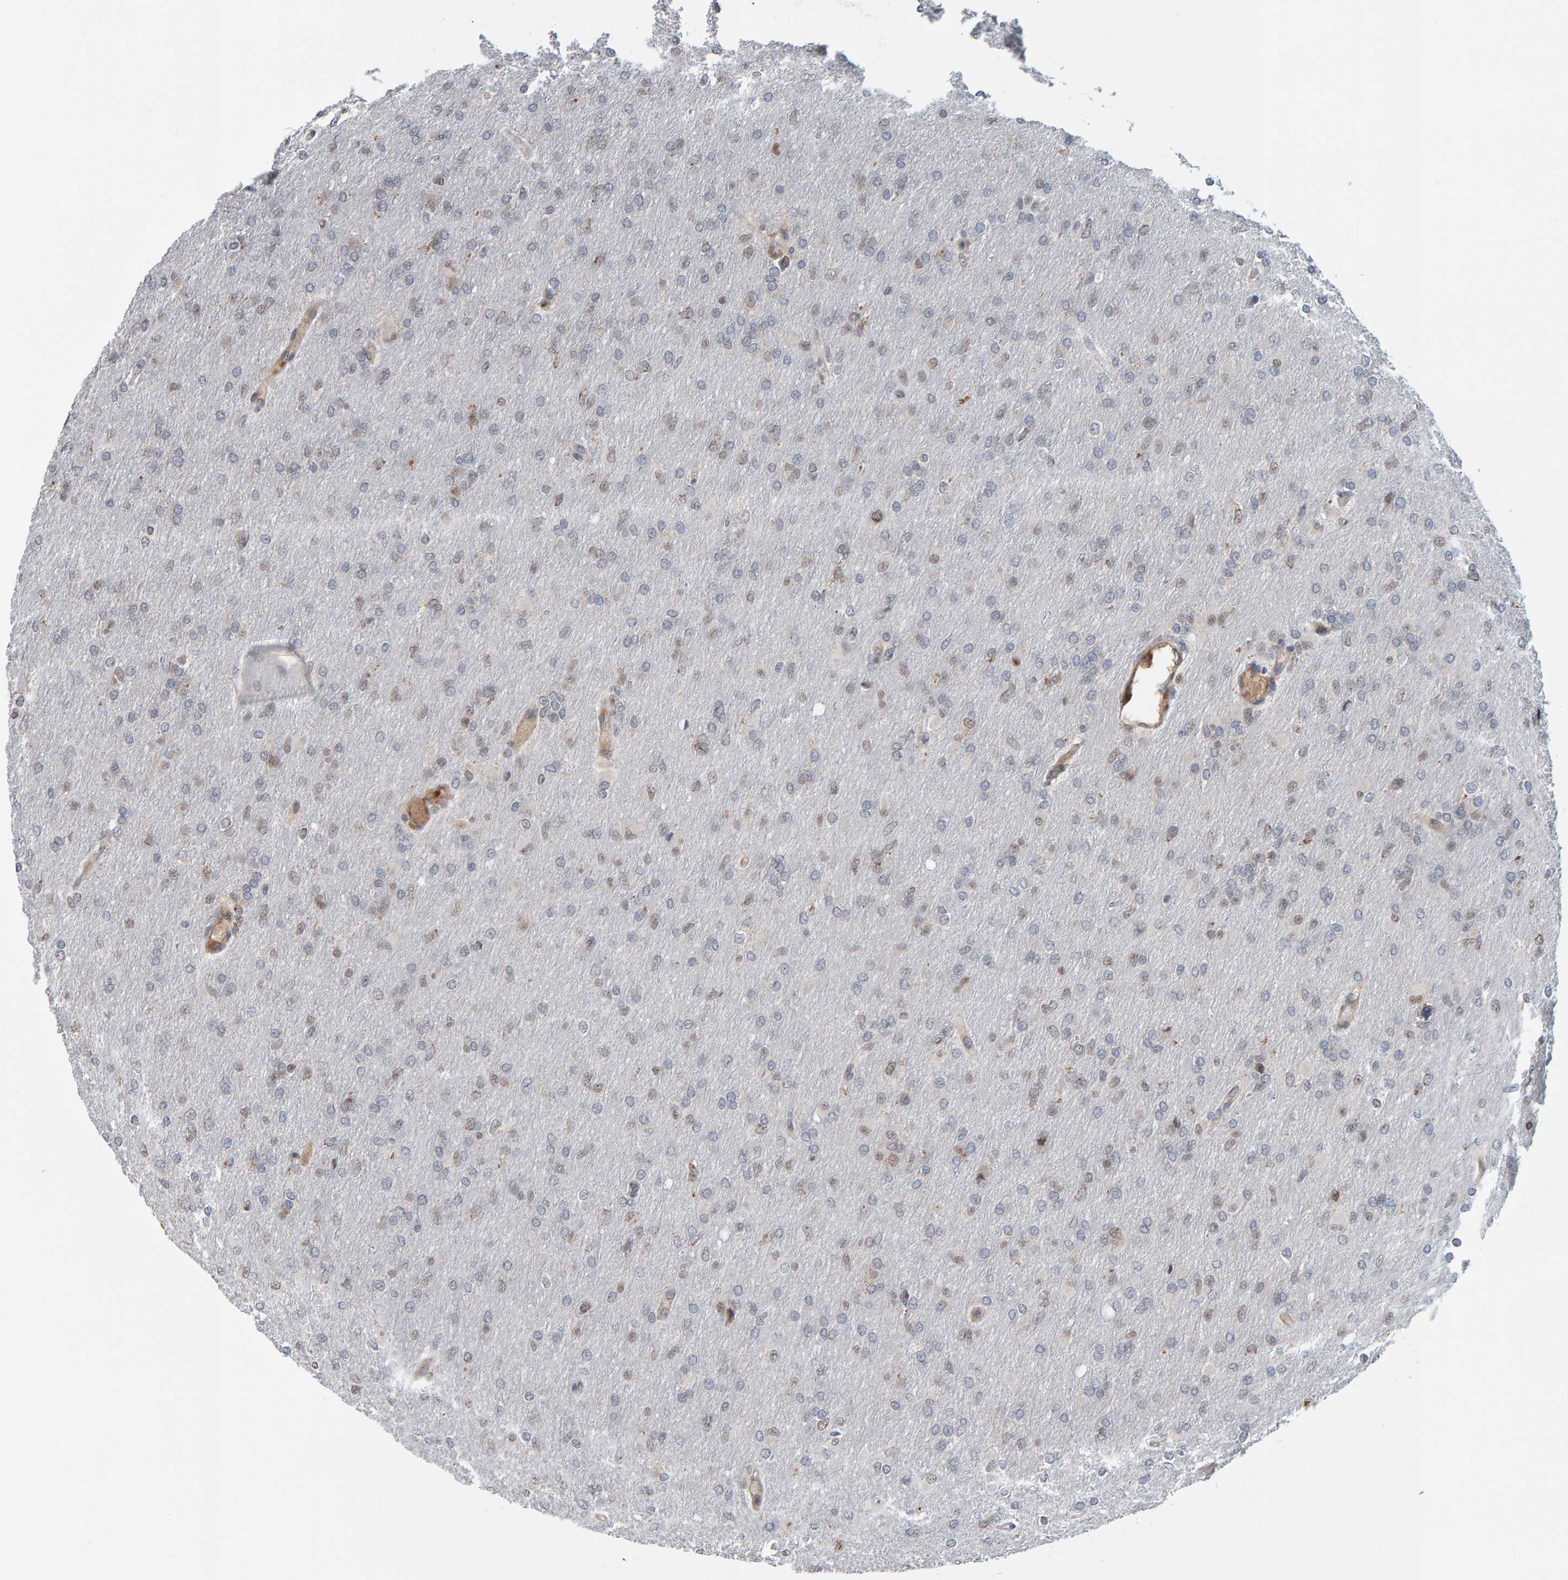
{"staining": {"intensity": "weak", "quantity": "25%-75%", "location": "nuclear"}, "tissue": "glioma", "cell_type": "Tumor cells", "image_type": "cancer", "snomed": [{"axis": "morphology", "description": "Glioma, malignant, High grade"}, {"axis": "topography", "description": "Cerebral cortex"}], "caption": "An immunohistochemistry (IHC) histopathology image of tumor tissue is shown. Protein staining in brown highlights weak nuclear positivity in glioma within tumor cells.", "gene": "DAP3", "patient": {"sex": "female", "age": 36}}